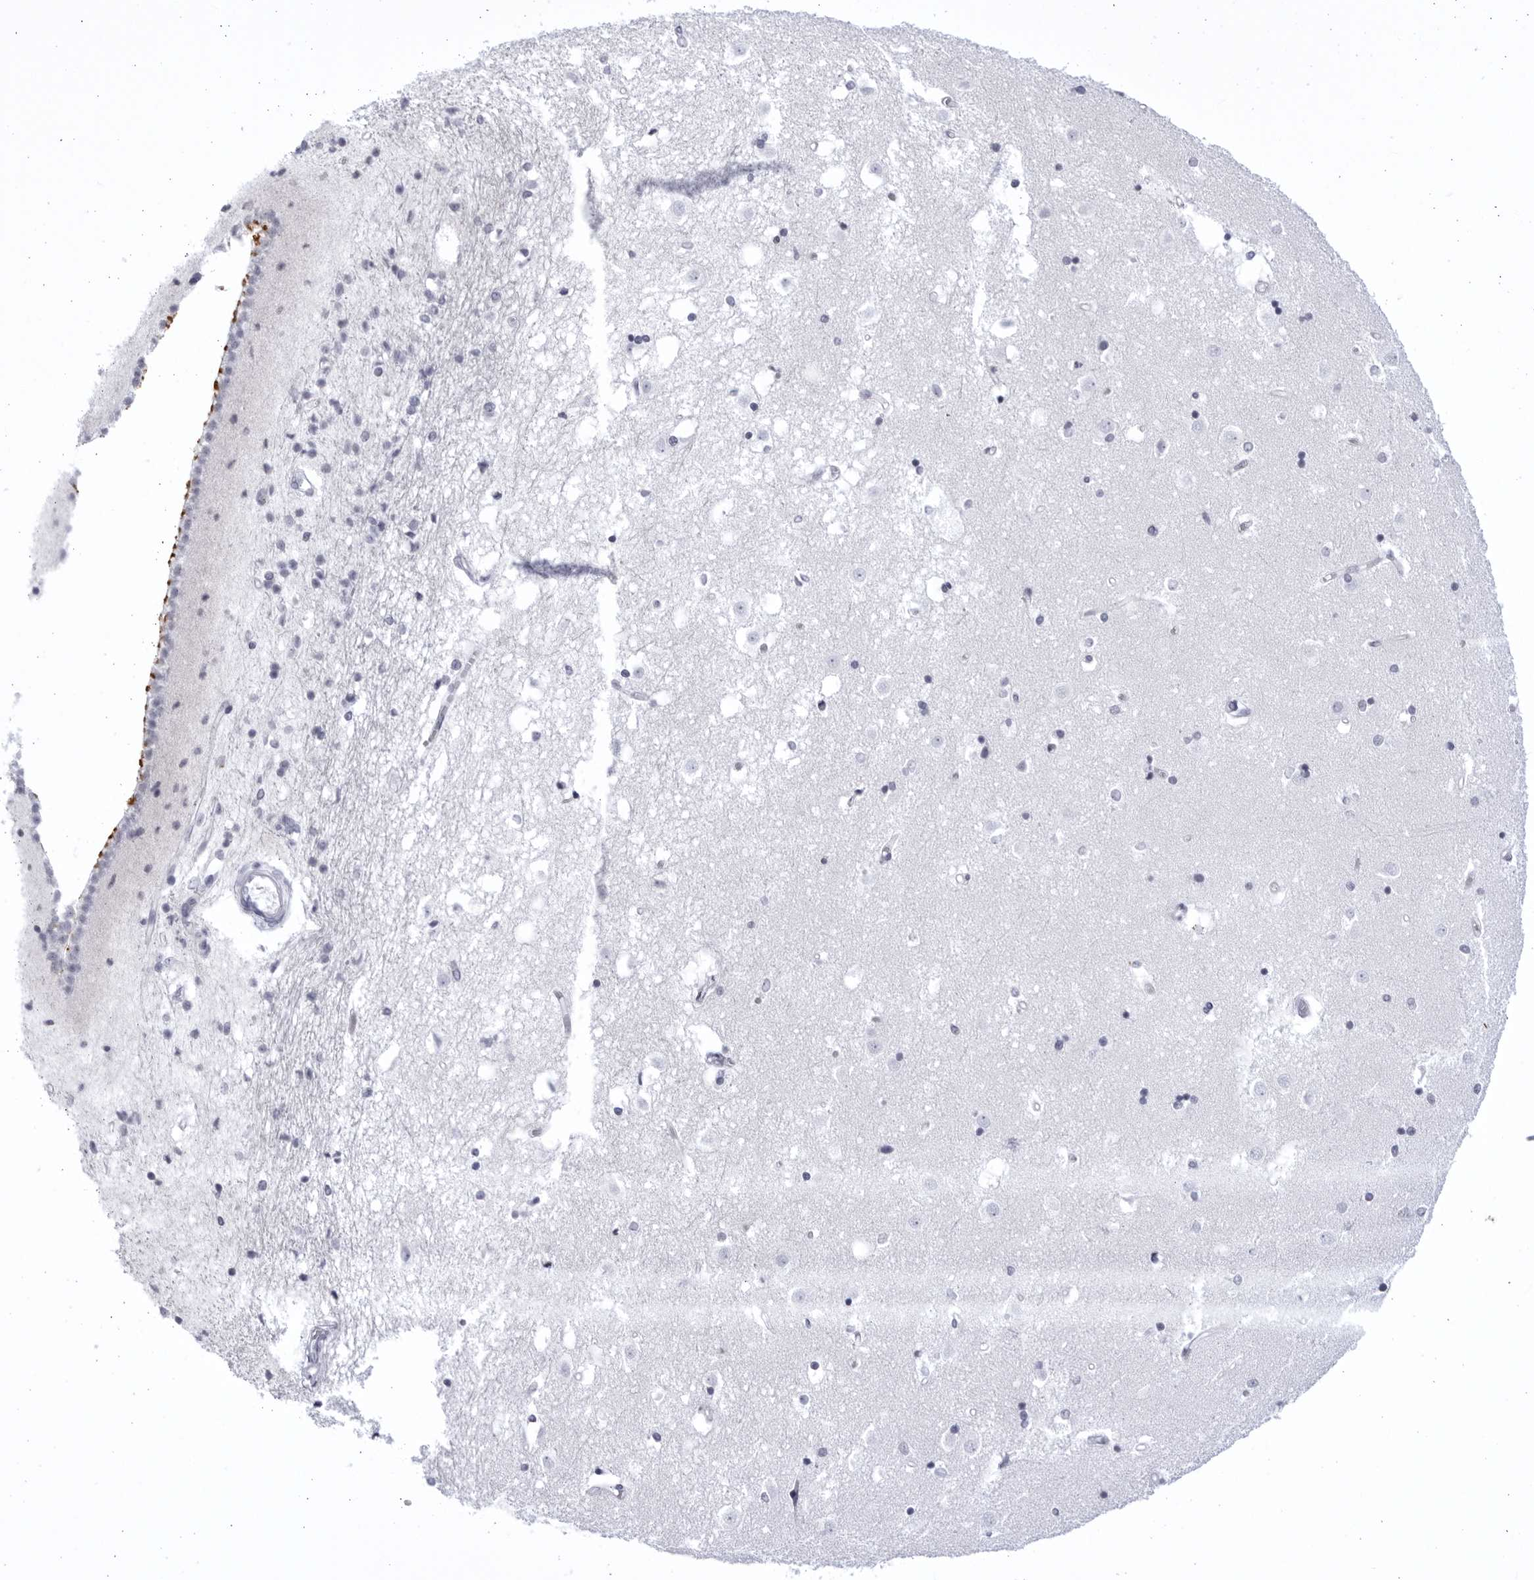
{"staining": {"intensity": "negative", "quantity": "none", "location": "none"}, "tissue": "caudate", "cell_type": "Glial cells", "image_type": "normal", "snomed": [{"axis": "morphology", "description": "Normal tissue, NOS"}, {"axis": "topography", "description": "Lateral ventricle wall"}], "caption": "Protein analysis of benign caudate shows no significant staining in glial cells. The staining is performed using DAB (3,3'-diaminobenzidine) brown chromogen with nuclei counter-stained in using hematoxylin.", "gene": "CCDC181", "patient": {"sex": "male", "age": 45}}